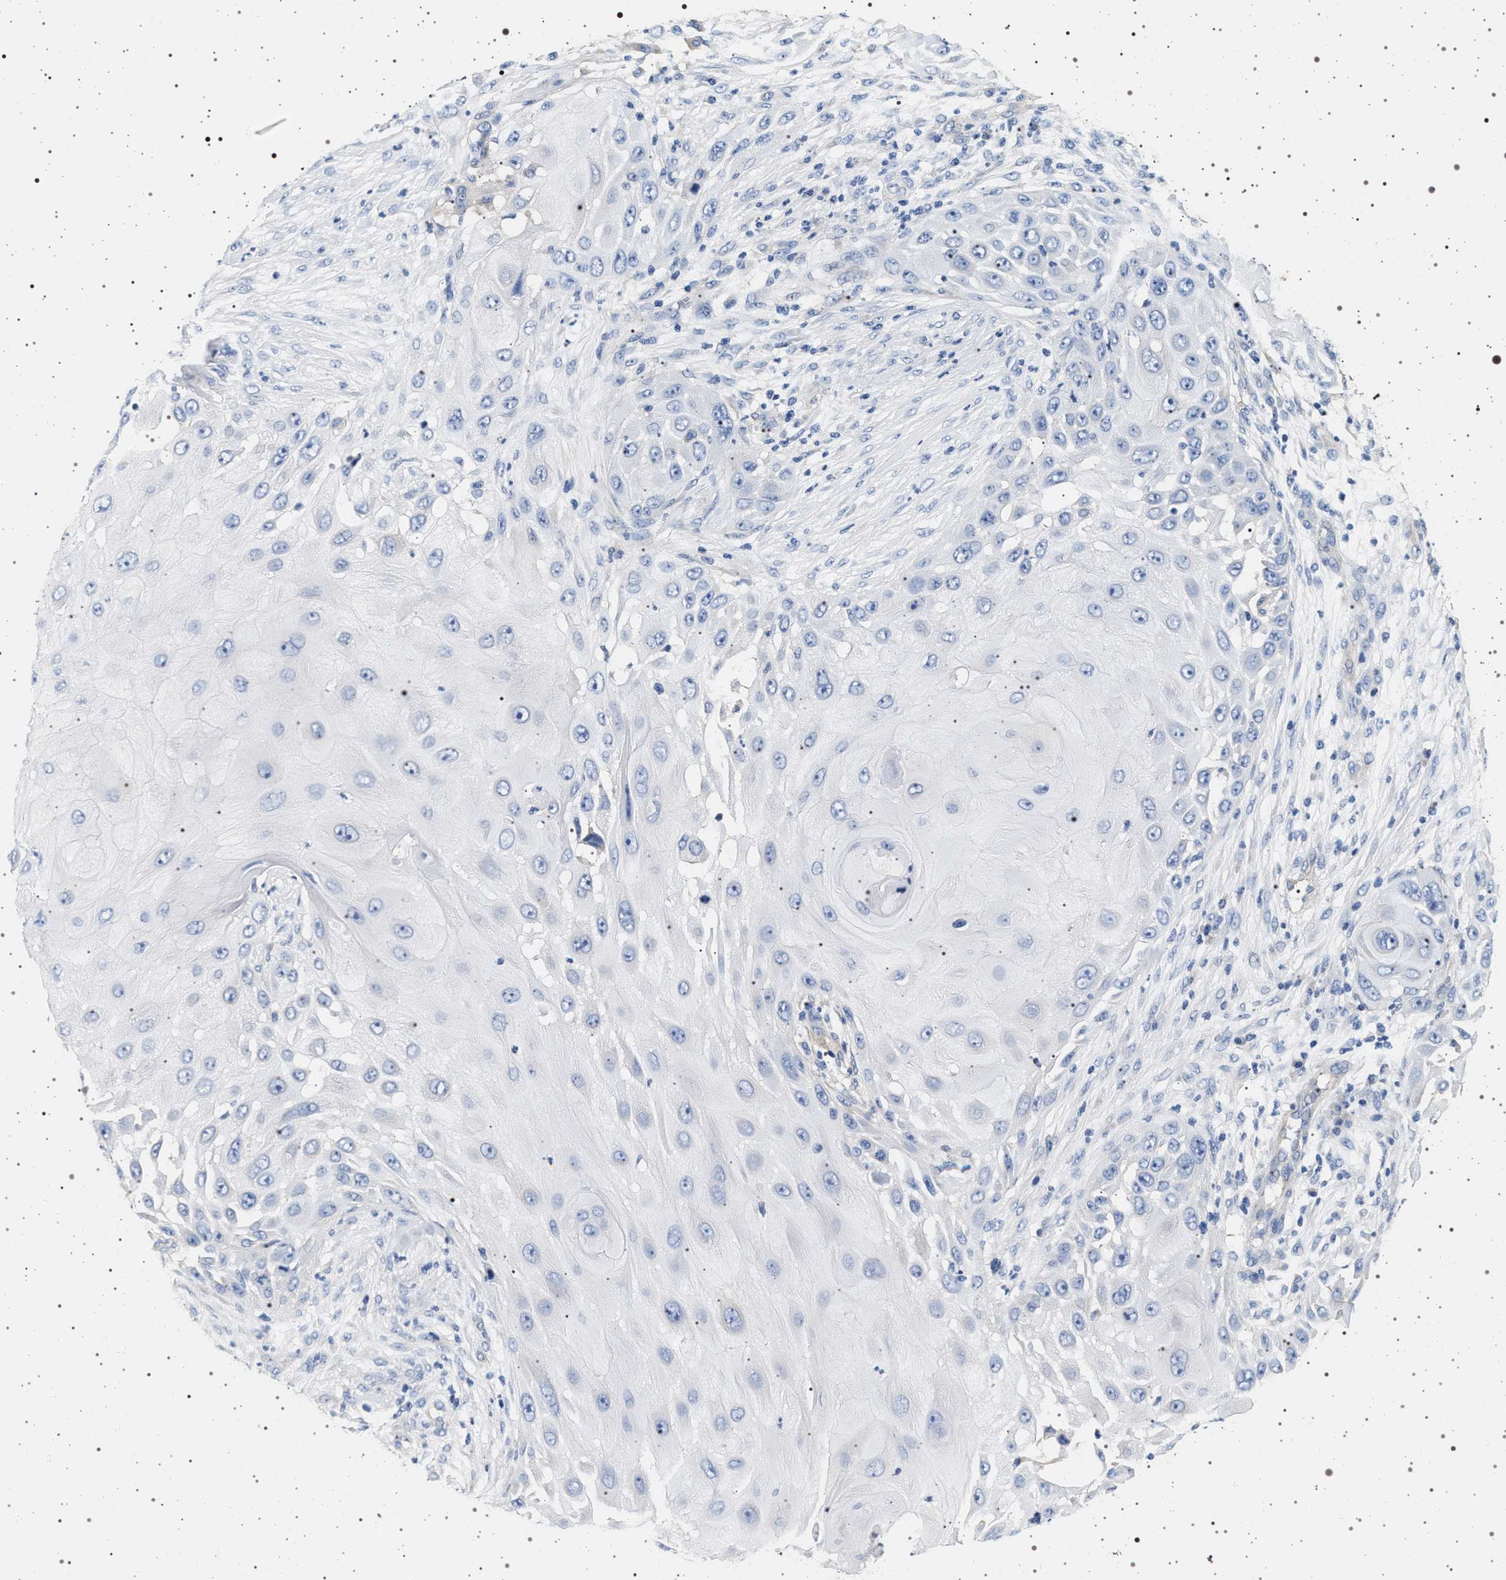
{"staining": {"intensity": "negative", "quantity": "none", "location": "none"}, "tissue": "skin cancer", "cell_type": "Tumor cells", "image_type": "cancer", "snomed": [{"axis": "morphology", "description": "Squamous cell carcinoma, NOS"}, {"axis": "topography", "description": "Skin"}], "caption": "An immunohistochemistry image of squamous cell carcinoma (skin) is shown. There is no staining in tumor cells of squamous cell carcinoma (skin).", "gene": "HSD17B1", "patient": {"sex": "female", "age": 44}}